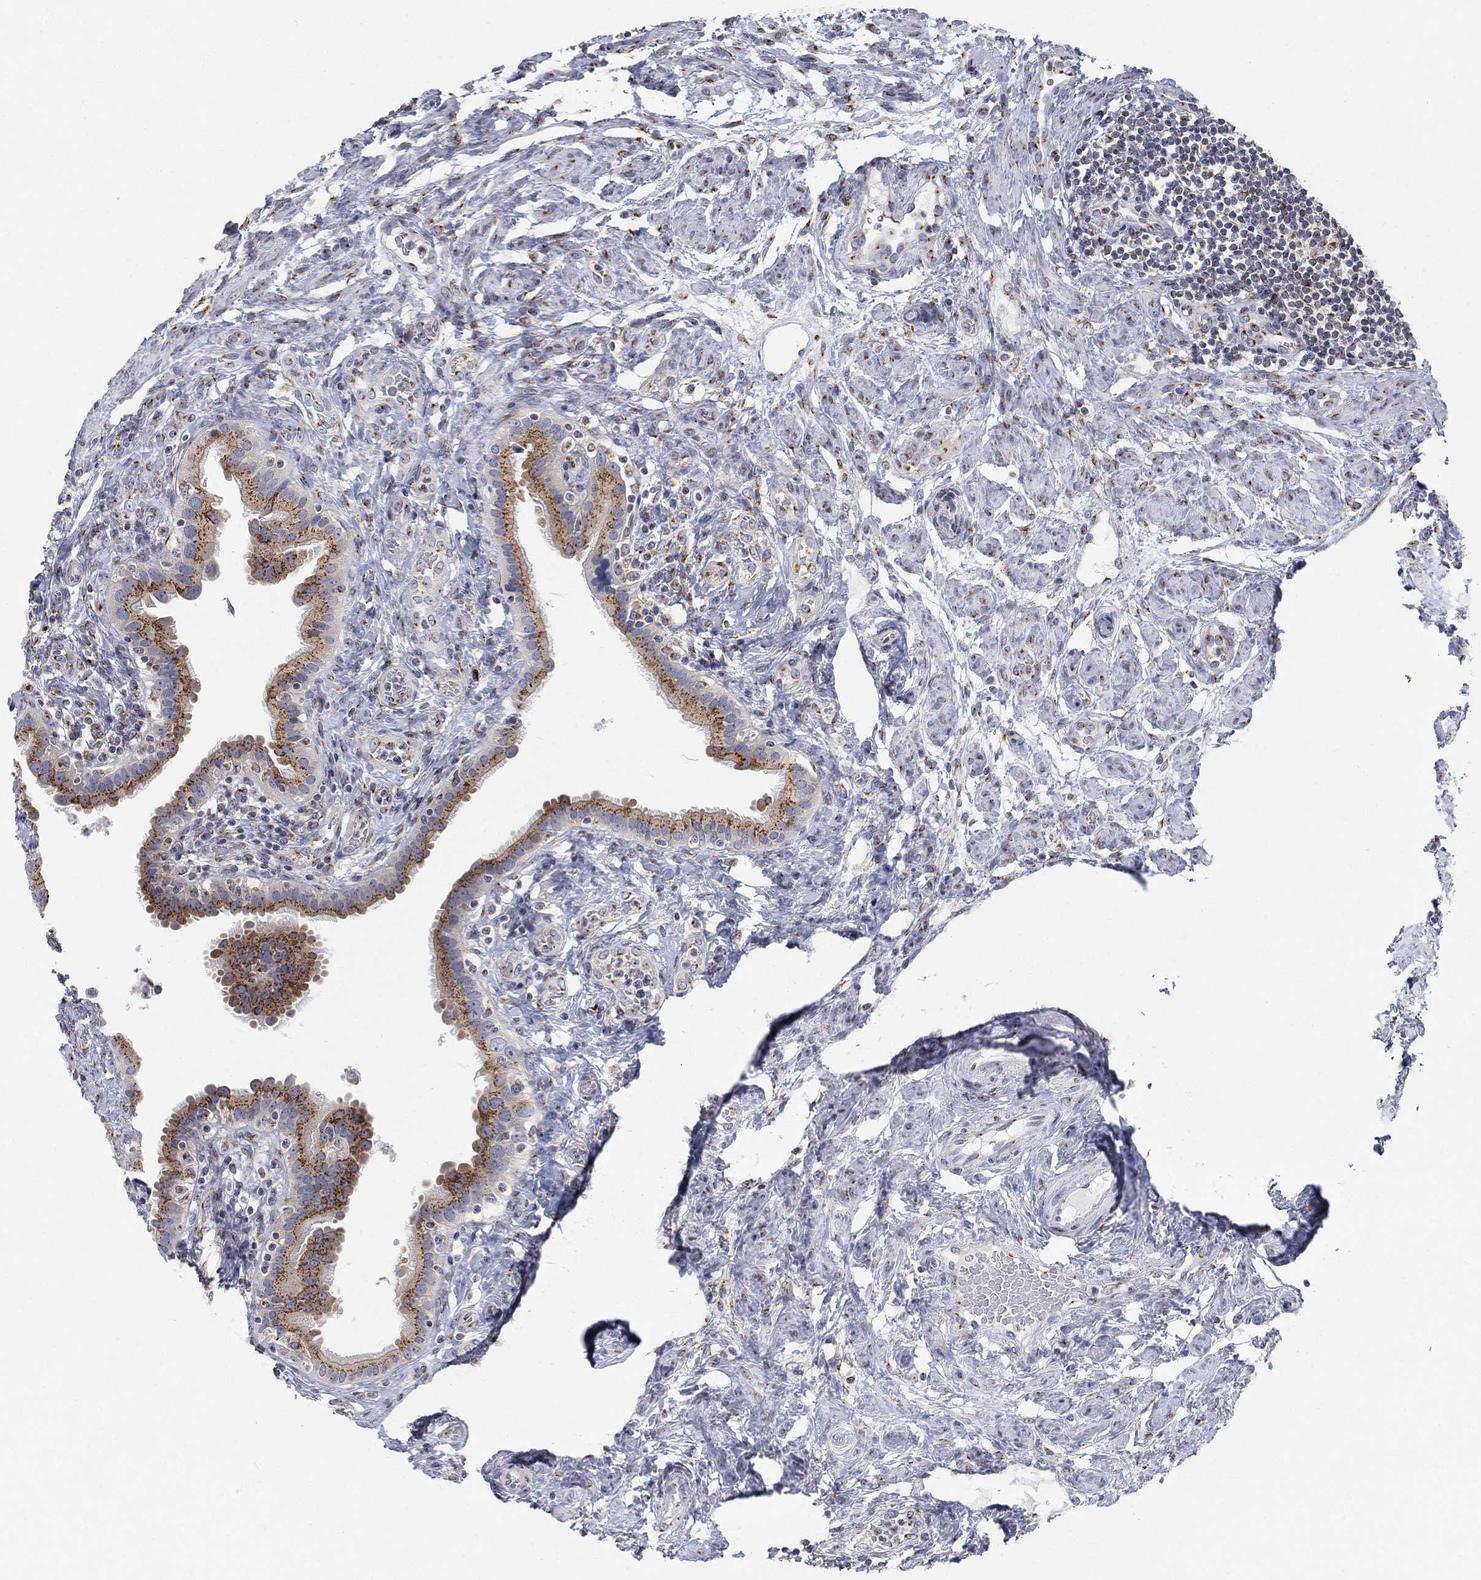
{"staining": {"intensity": "moderate", "quantity": ">75%", "location": "cytoplasmic/membranous"}, "tissue": "fallopian tube", "cell_type": "Glandular cells", "image_type": "normal", "snomed": [{"axis": "morphology", "description": "Normal tissue, NOS"}, {"axis": "topography", "description": "Fallopian tube"}], "caption": "Immunohistochemical staining of normal human fallopian tube reveals moderate cytoplasmic/membranous protein expression in approximately >75% of glandular cells. (Stains: DAB in brown, nuclei in blue, Microscopy: brightfield microscopy at high magnification).", "gene": "TICAM1", "patient": {"sex": "female", "age": 41}}